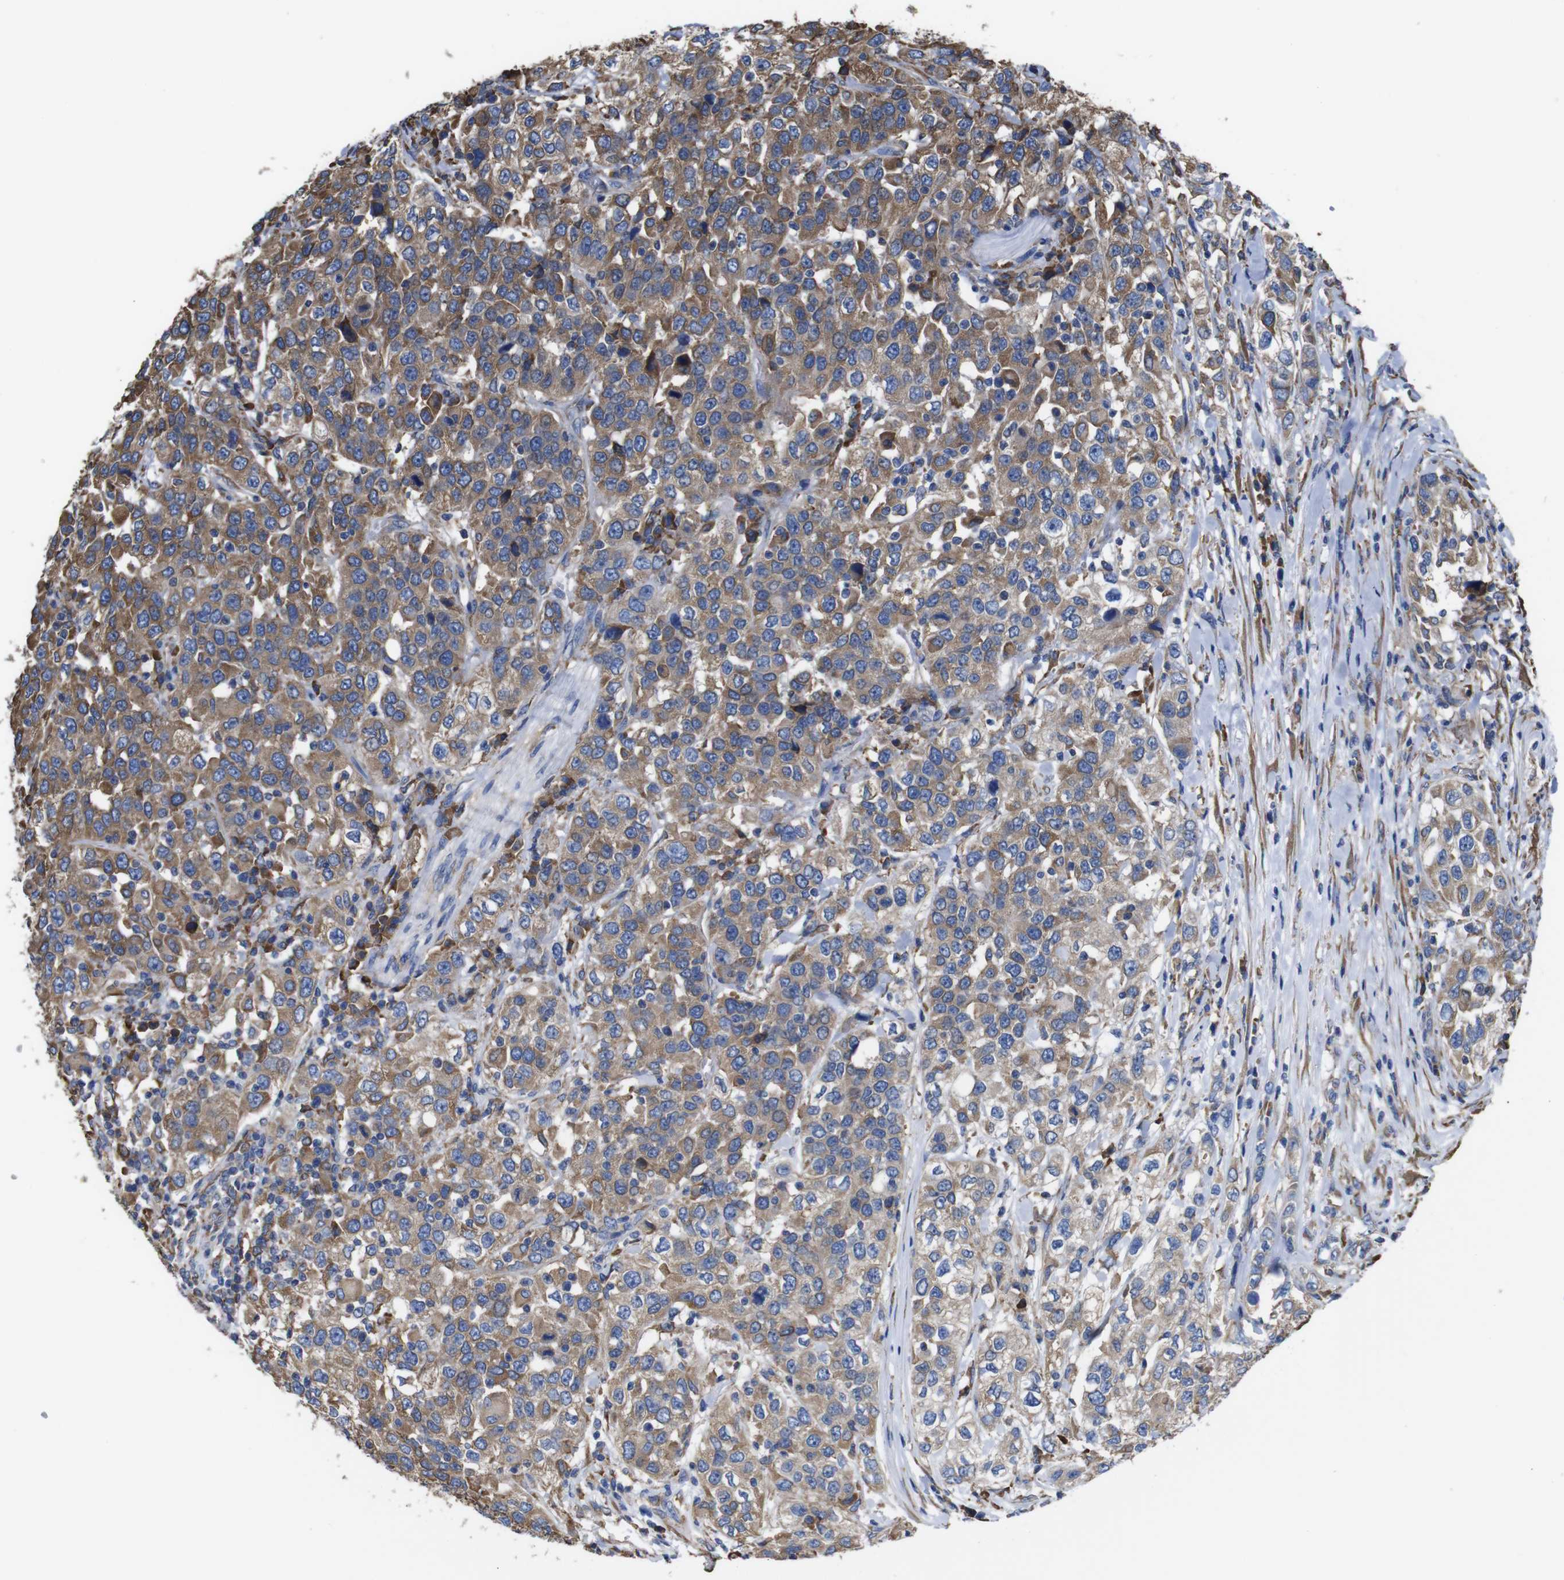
{"staining": {"intensity": "moderate", "quantity": ">75%", "location": "cytoplasmic/membranous"}, "tissue": "urothelial cancer", "cell_type": "Tumor cells", "image_type": "cancer", "snomed": [{"axis": "morphology", "description": "Urothelial carcinoma, High grade"}, {"axis": "topography", "description": "Urinary bladder"}], "caption": "This histopathology image displays immunohistochemistry (IHC) staining of human urothelial cancer, with medium moderate cytoplasmic/membranous expression in about >75% of tumor cells.", "gene": "PPIB", "patient": {"sex": "female", "age": 80}}